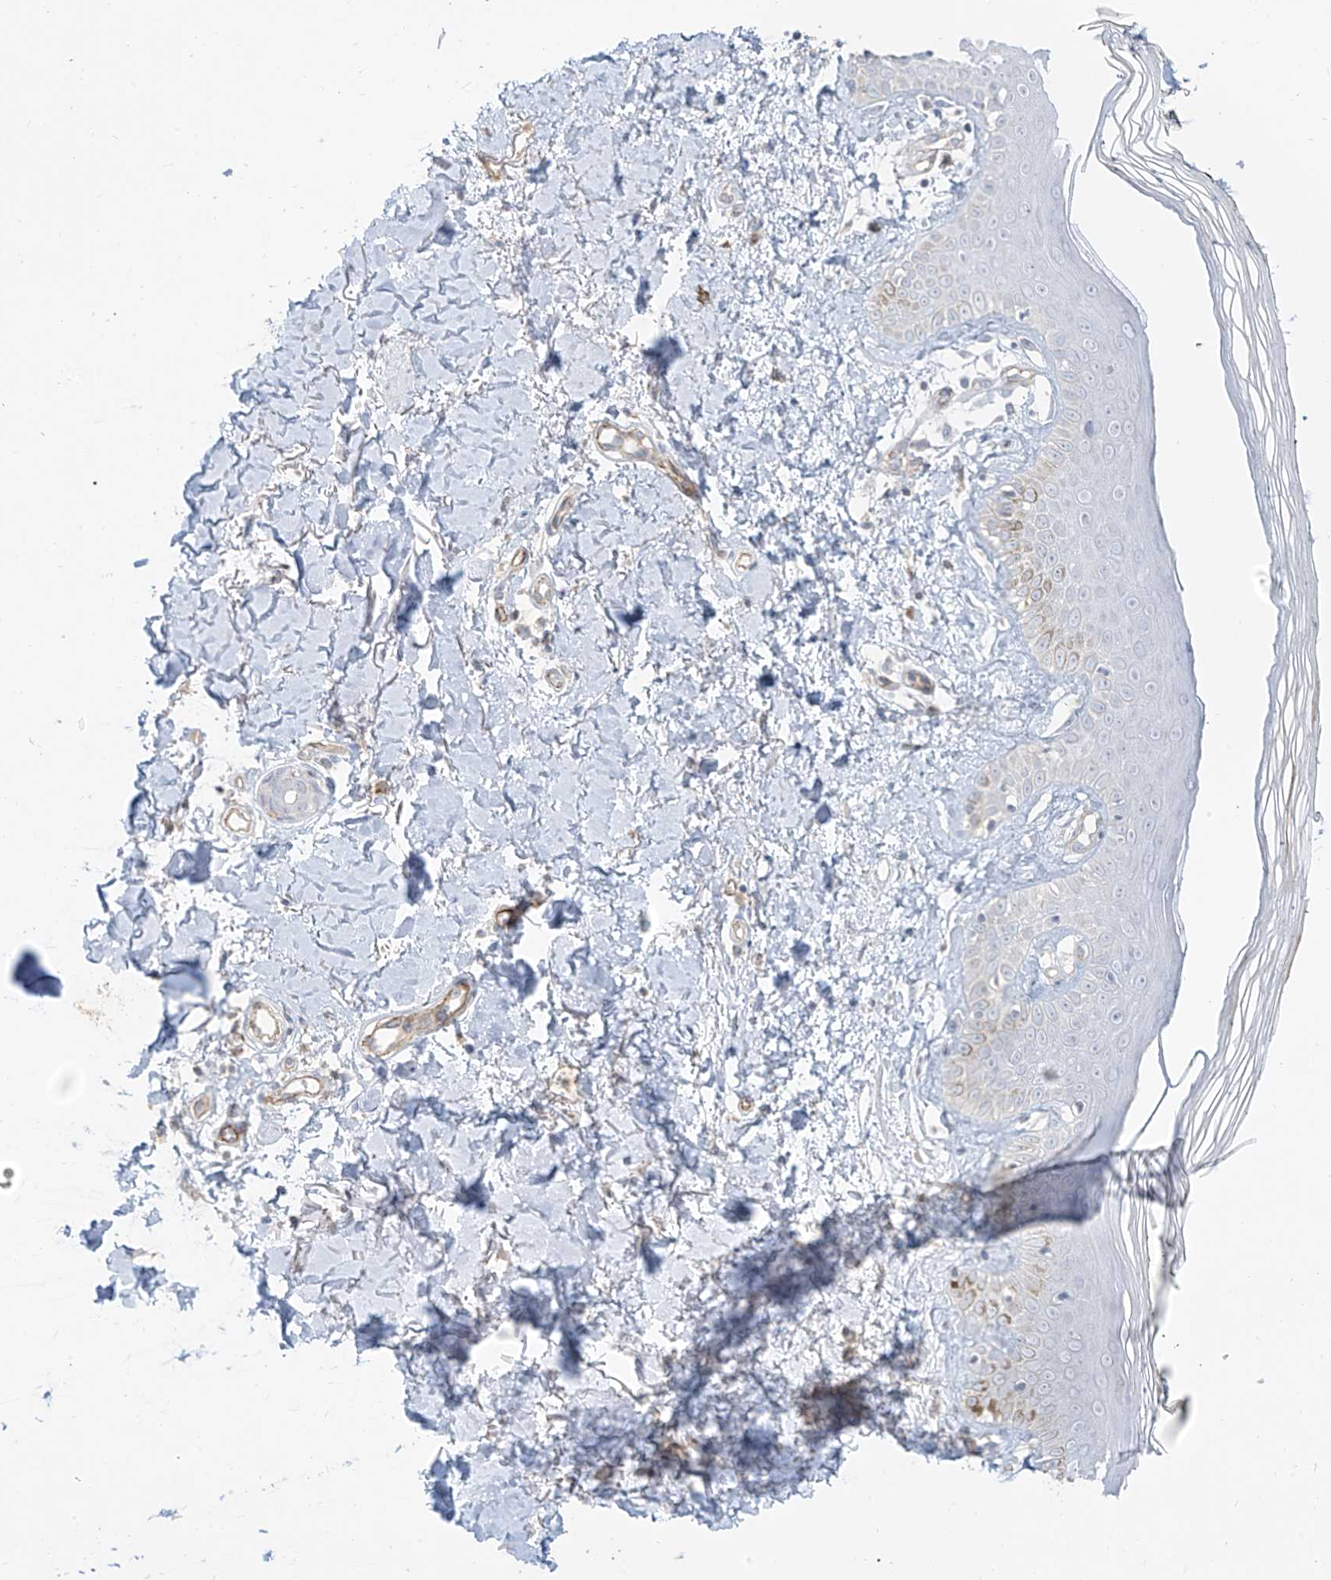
{"staining": {"intensity": "negative", "quantity": "none", "location": "none"}, "tissue": "skin", "cell_type": "Fibroblasts", "image_type": "normal", "snomed": [{"axis": "morphology", "description": "Normal tissue, NOS"}, {"axis": "topography", "description": "Skin"}], "caption": "Immunohistochemistry (IHC) photomicrograph of unremarkable skin stained for a protein (brown), which displays no staining in fibroblasts.", "gene": "C2orf42", "patient": {"sex": "female", "age": 64}}